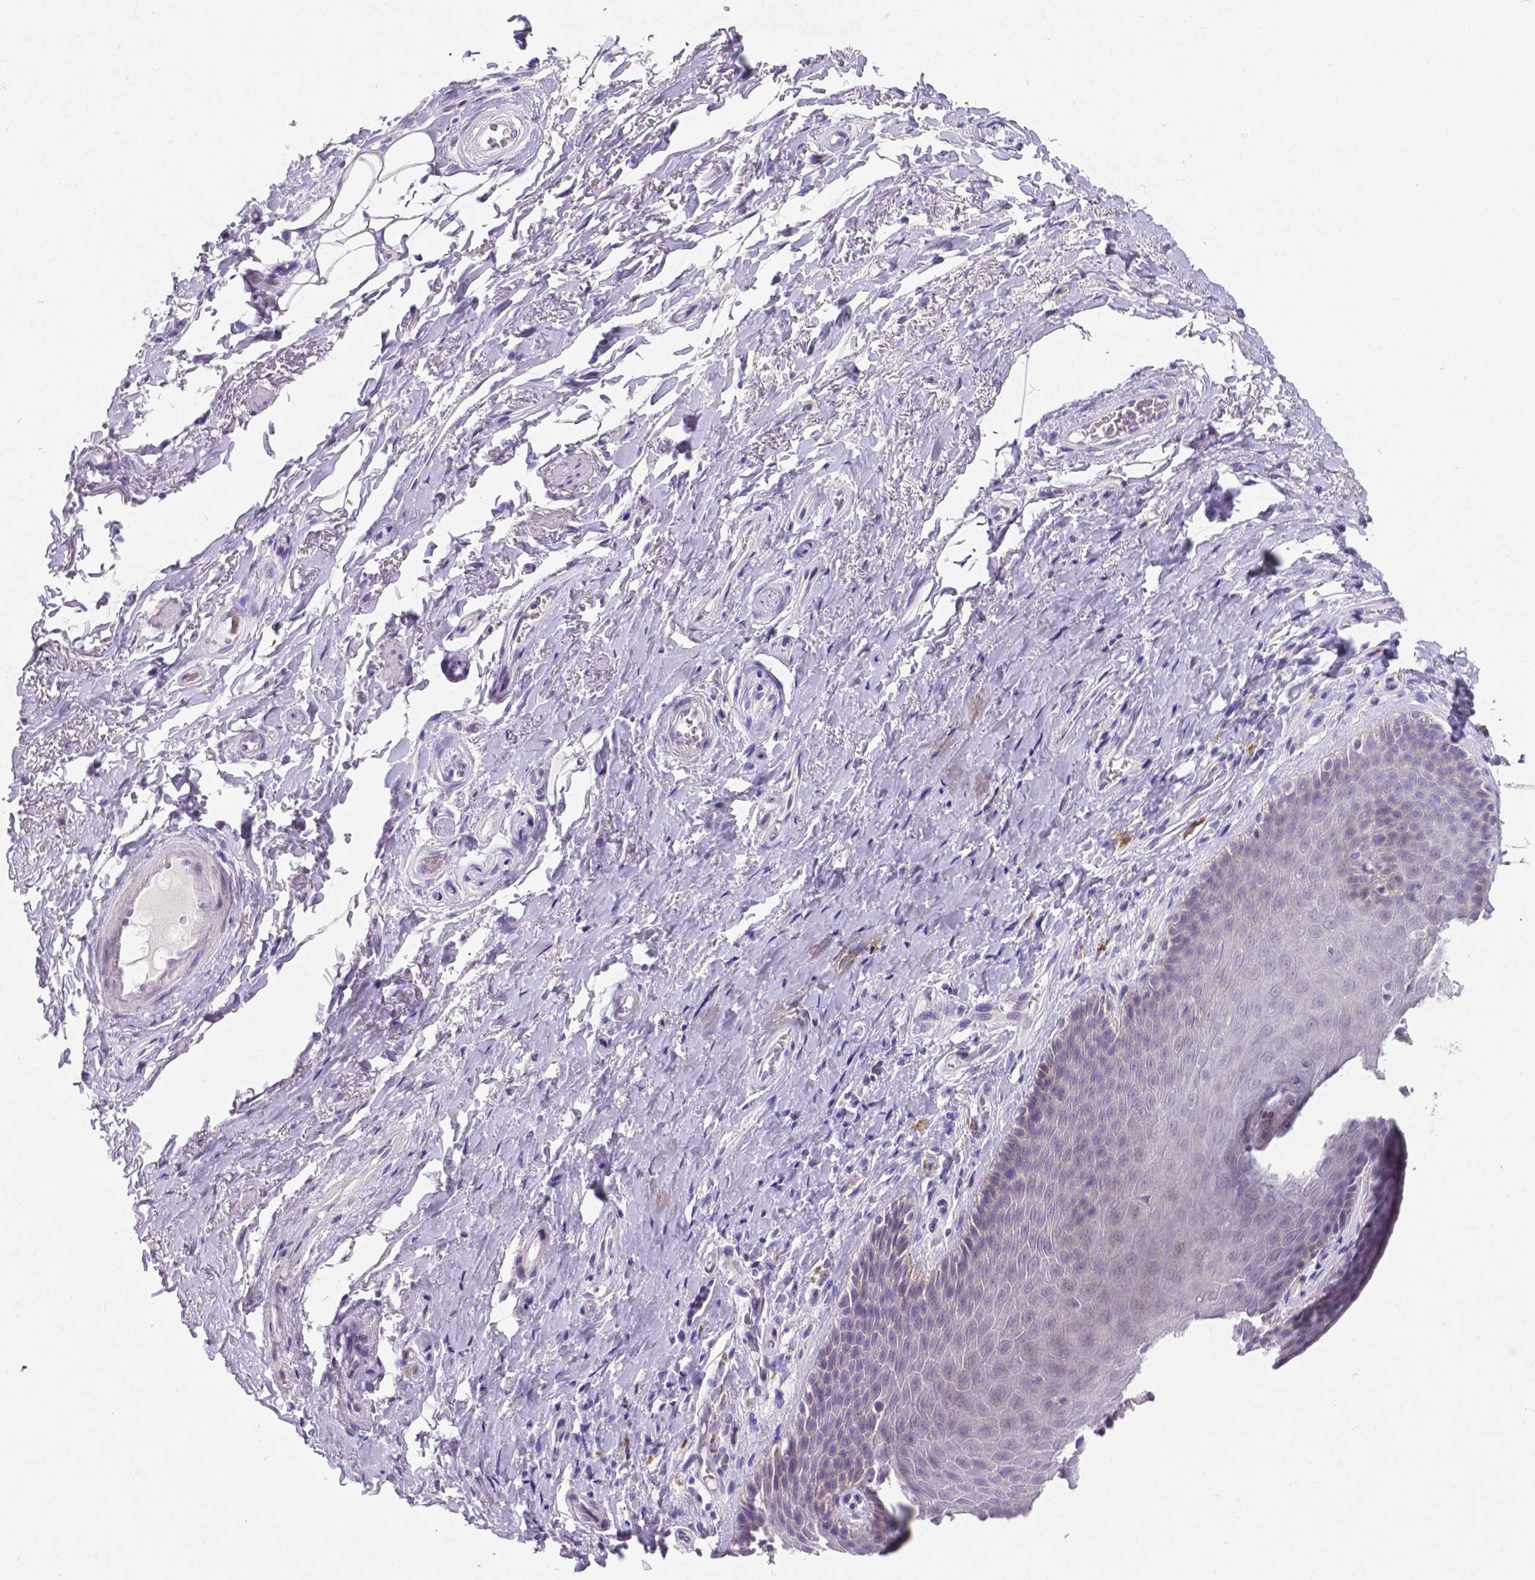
{"staining": {"intensity": "negative", "quantity": "none", "location": "none"}, "tissue": "adipose tissue", "cell_type": "Adipocytes", "image_type": "normal", "snomed": [{"axis": "morphology", "description": "Normal tissue, NOS"}, {"axis": "topography", "description": "Anal"}, {"axis": "topography", "description": "Peripheral nerve tissue"}], "caption": "Immunohistochemistry (IHC) micrograph of unremarkable adipose tissue: adipose tissue stained with DAB (3,3'-diaminobenzidine) reveals no significant protein positivity in adipocytes.", "gene": "SATB2", "patient": {"sex": "male", "age": 53}}